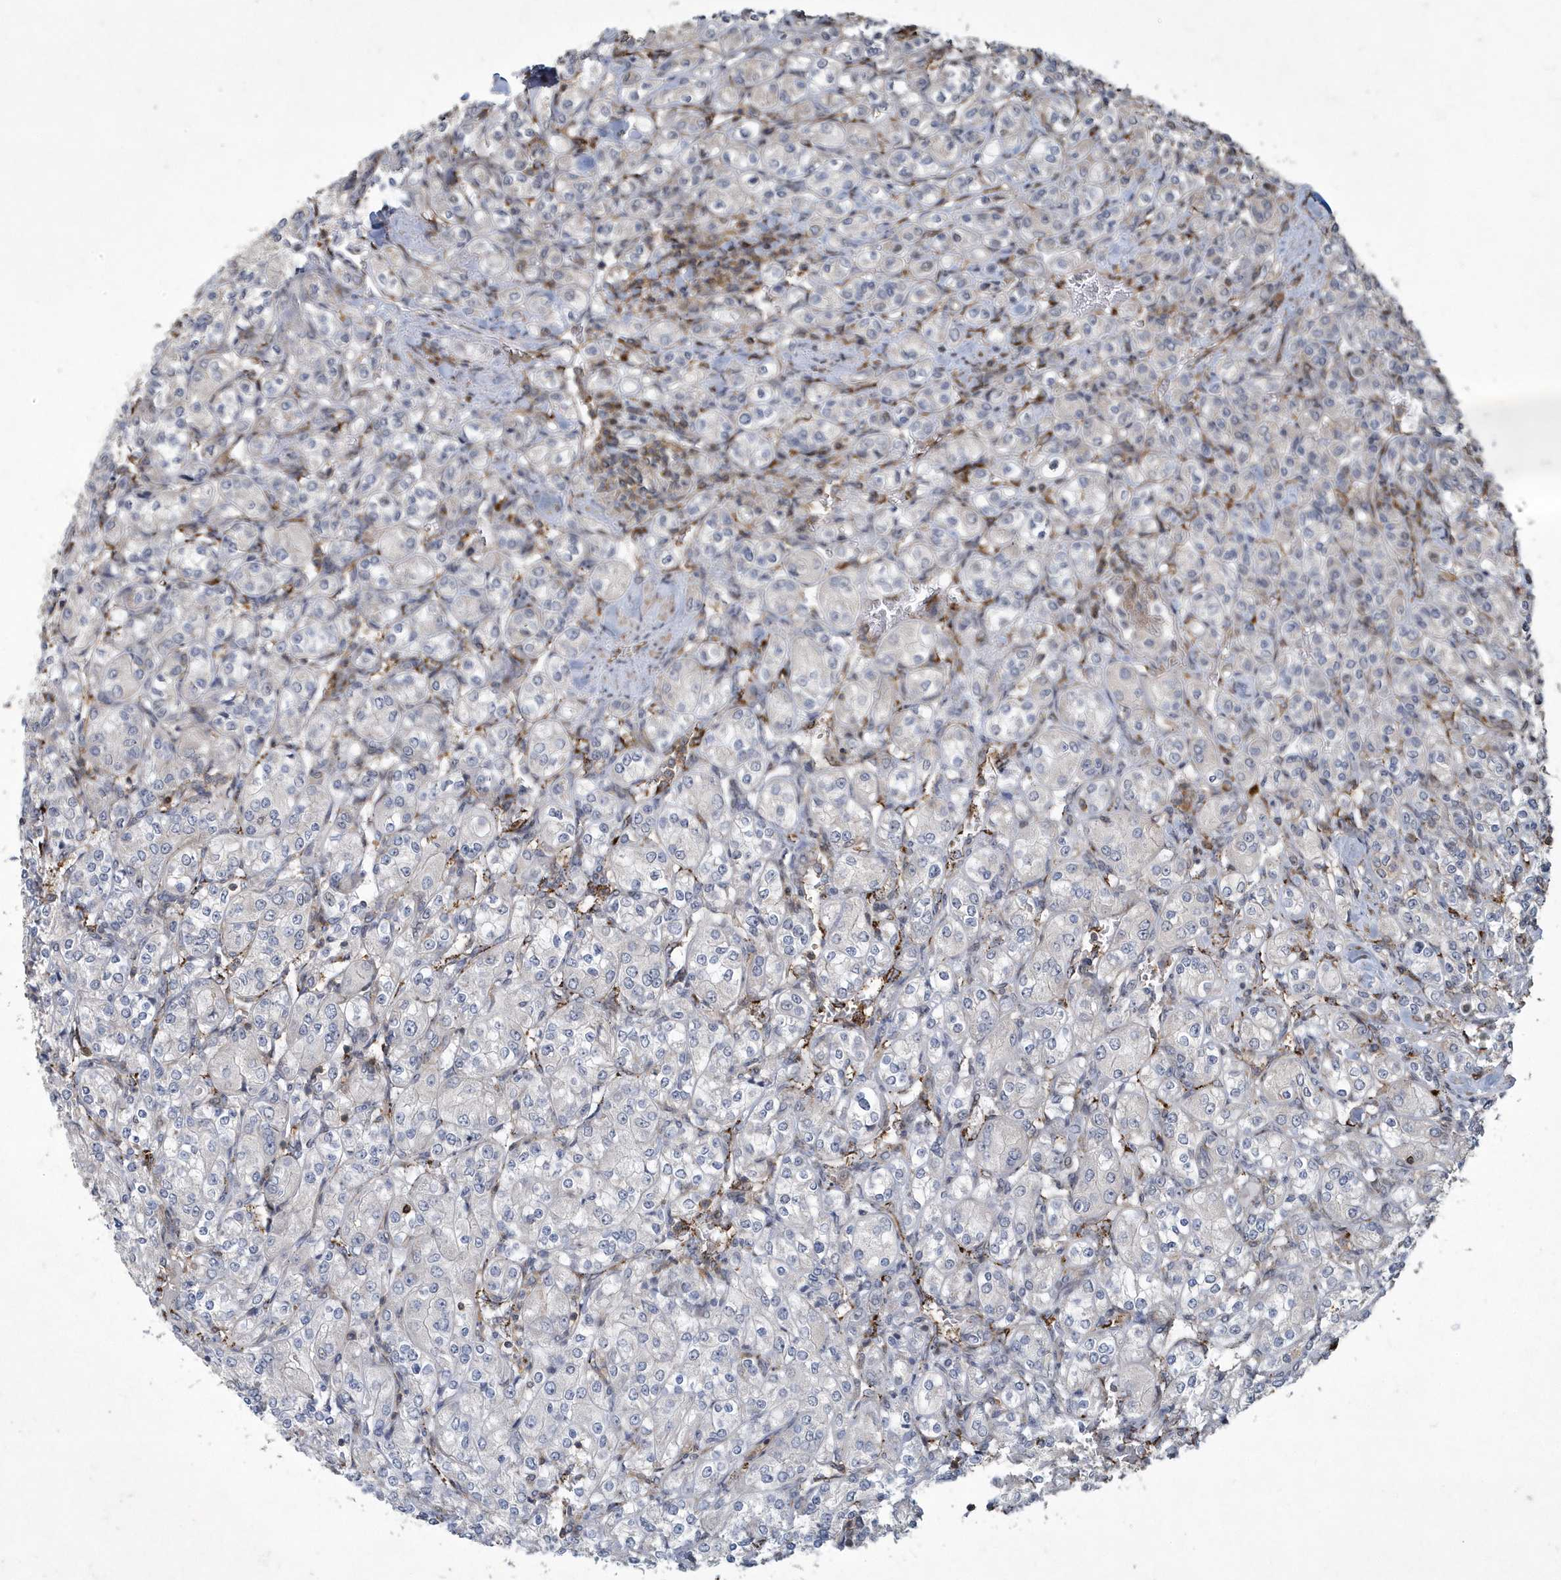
{"staining": {"intensity": "negative", "quantity": "none", "location": "none"}, "tissue": "renal cancer", "cell_type": "Tumor cells", "image_type": "cancer", "snomed": [{"axis": "morphology", "description": "Adenocarcinoma, NOS"}, {"axis": "topography", "description": "Kidney"}], "caption": "IHC micrograph of renal cancer (adenocarcinoma) stained for a protein (brown), which reveals no expression in tumor cells.", "gene": "N4BP2", "patient": {"sex": "male", "age": 77}}